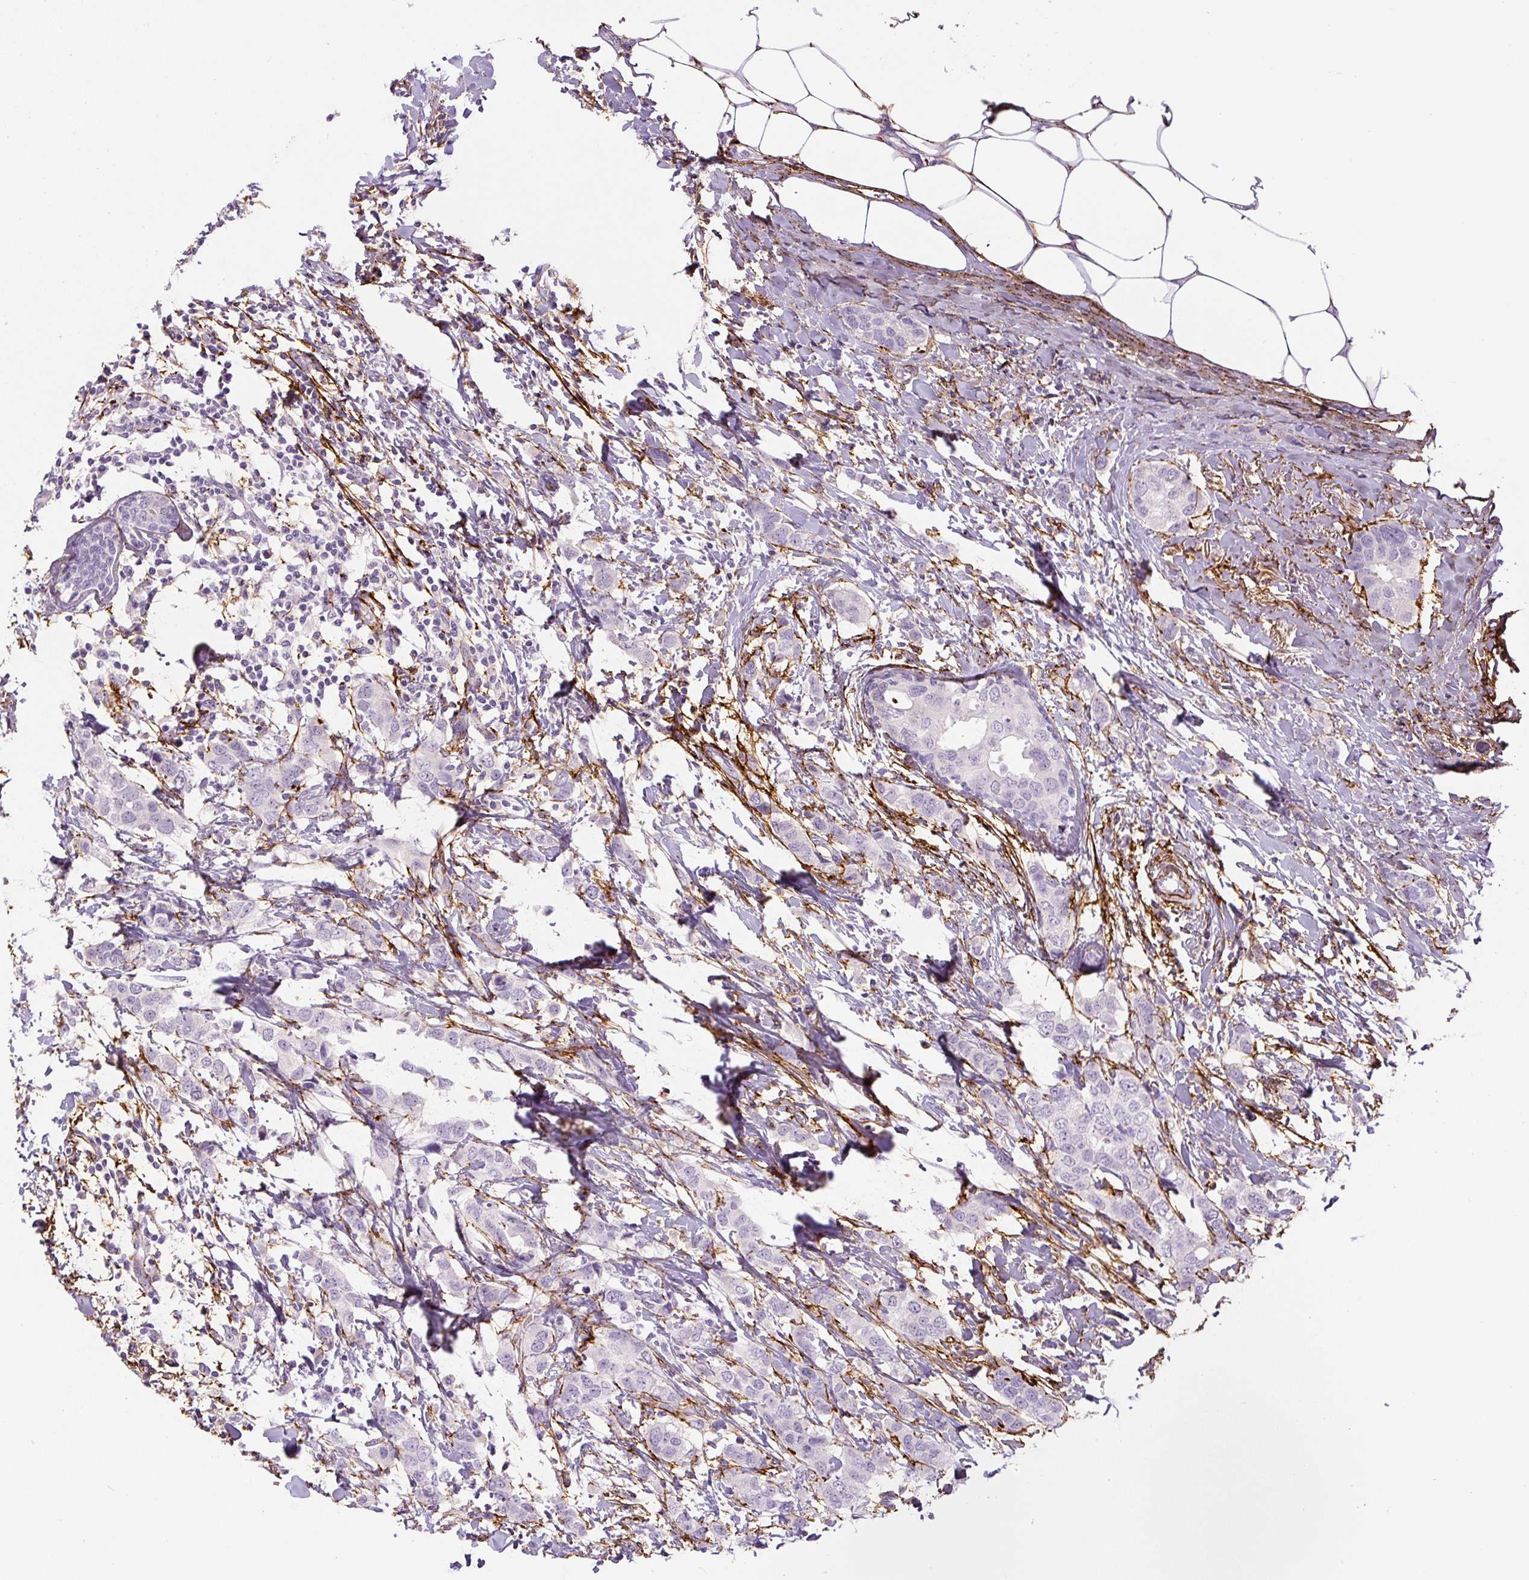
{"staining": {"intensity": "negative", "quantity": "none", "location": "none"}, "tissue": "breast cancer", "cell_type": "Tumor cells", "image_type": "cancer", "snomed": [{"axis": "morphology", "description": "Duct carcinoma"}, {"axis": "topography", "description": "Breast"}], "caption": "Intraductal carcinoma (breast) was stained to show a protein in brown. There is no significant positivity in tumor cells. (DAB (3,3'-diaminobenzidine) immunohistochemistry, high magnification).", "gene": "FBN1", "patient": {"sex": "female", "age": 50}}